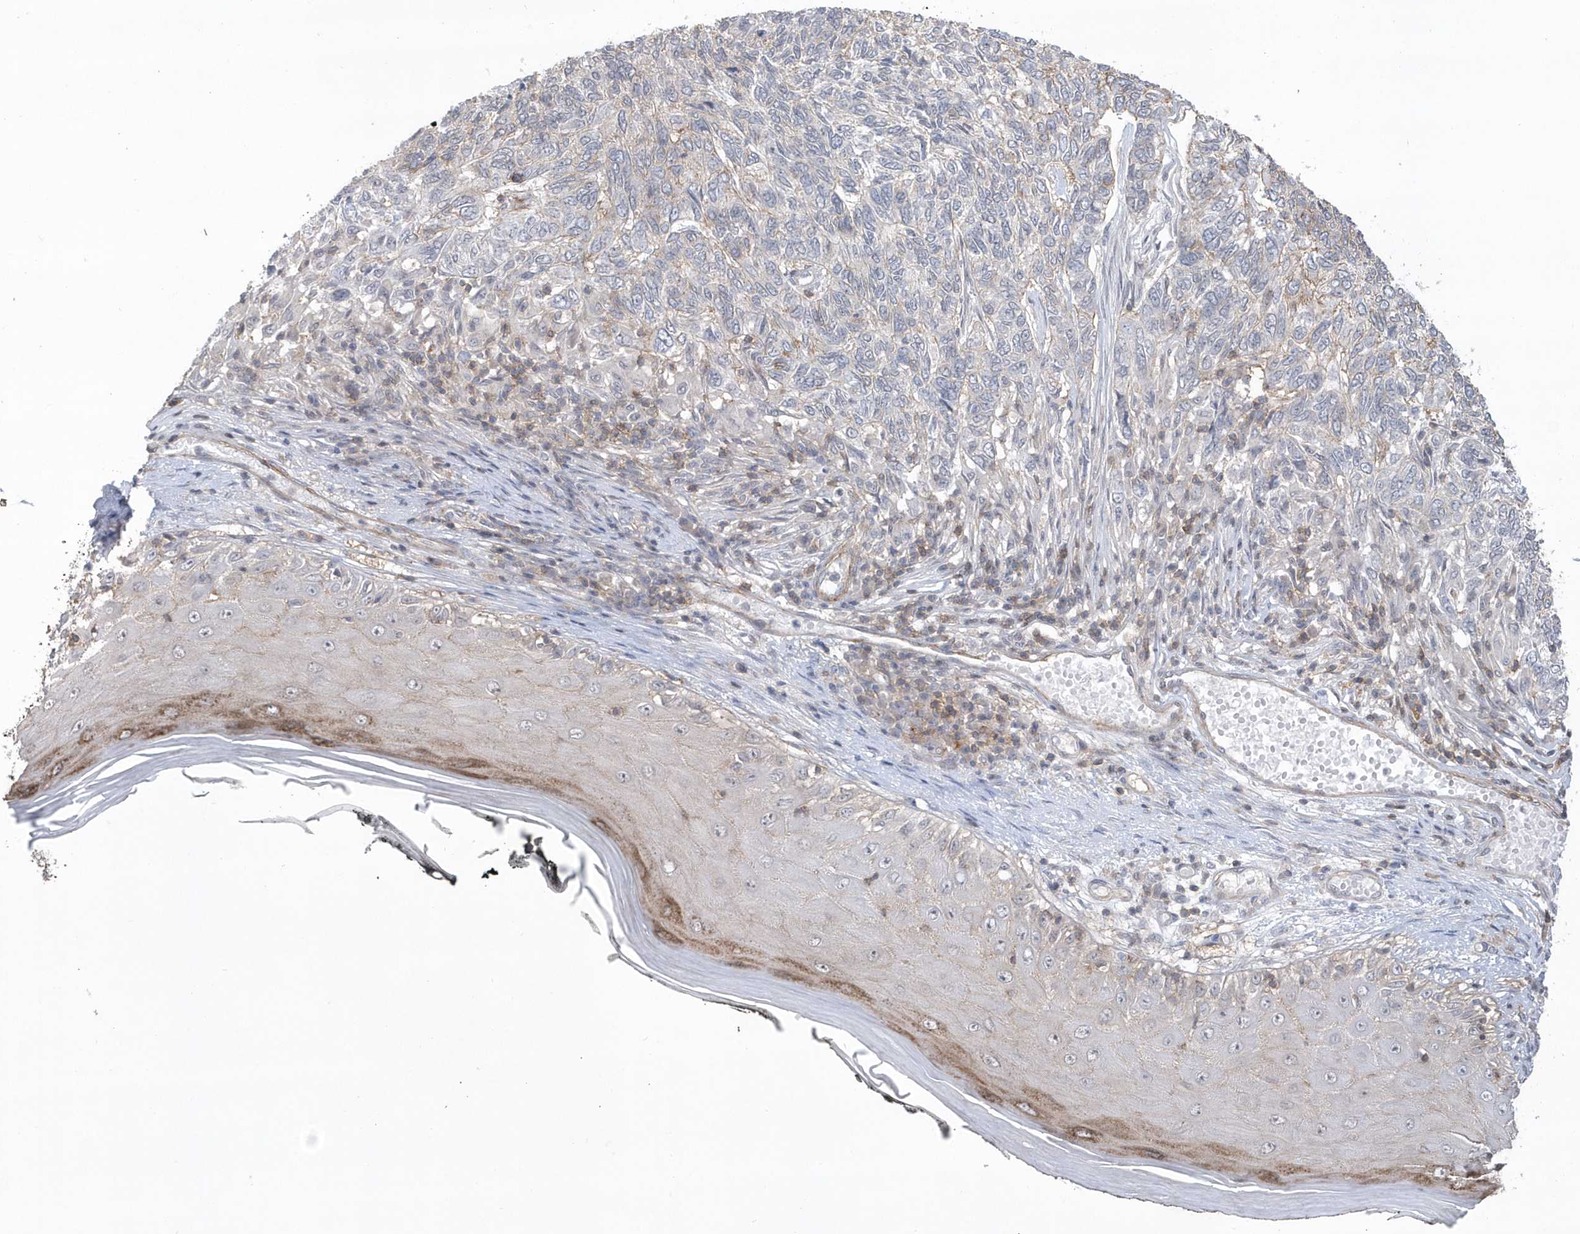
{"staining": {"intensity": "weak", "quantity": "<25%", "location": "cytoplasmic/membranous"}, "tissue": "skin cancer", "cell_type": "Tumor cells", "image_type": "cancer", "snomed": [{"axis": "morphology", "description": "Basal cell carcinoma"}, {"axis": "topography", "description": "Skin"}], "caption": "Tumor cells are negative for brown protein staining in skin basal cell carcinoma.", "gene": "CRIP3", "patient": {"sex": "female", "age": 65}}